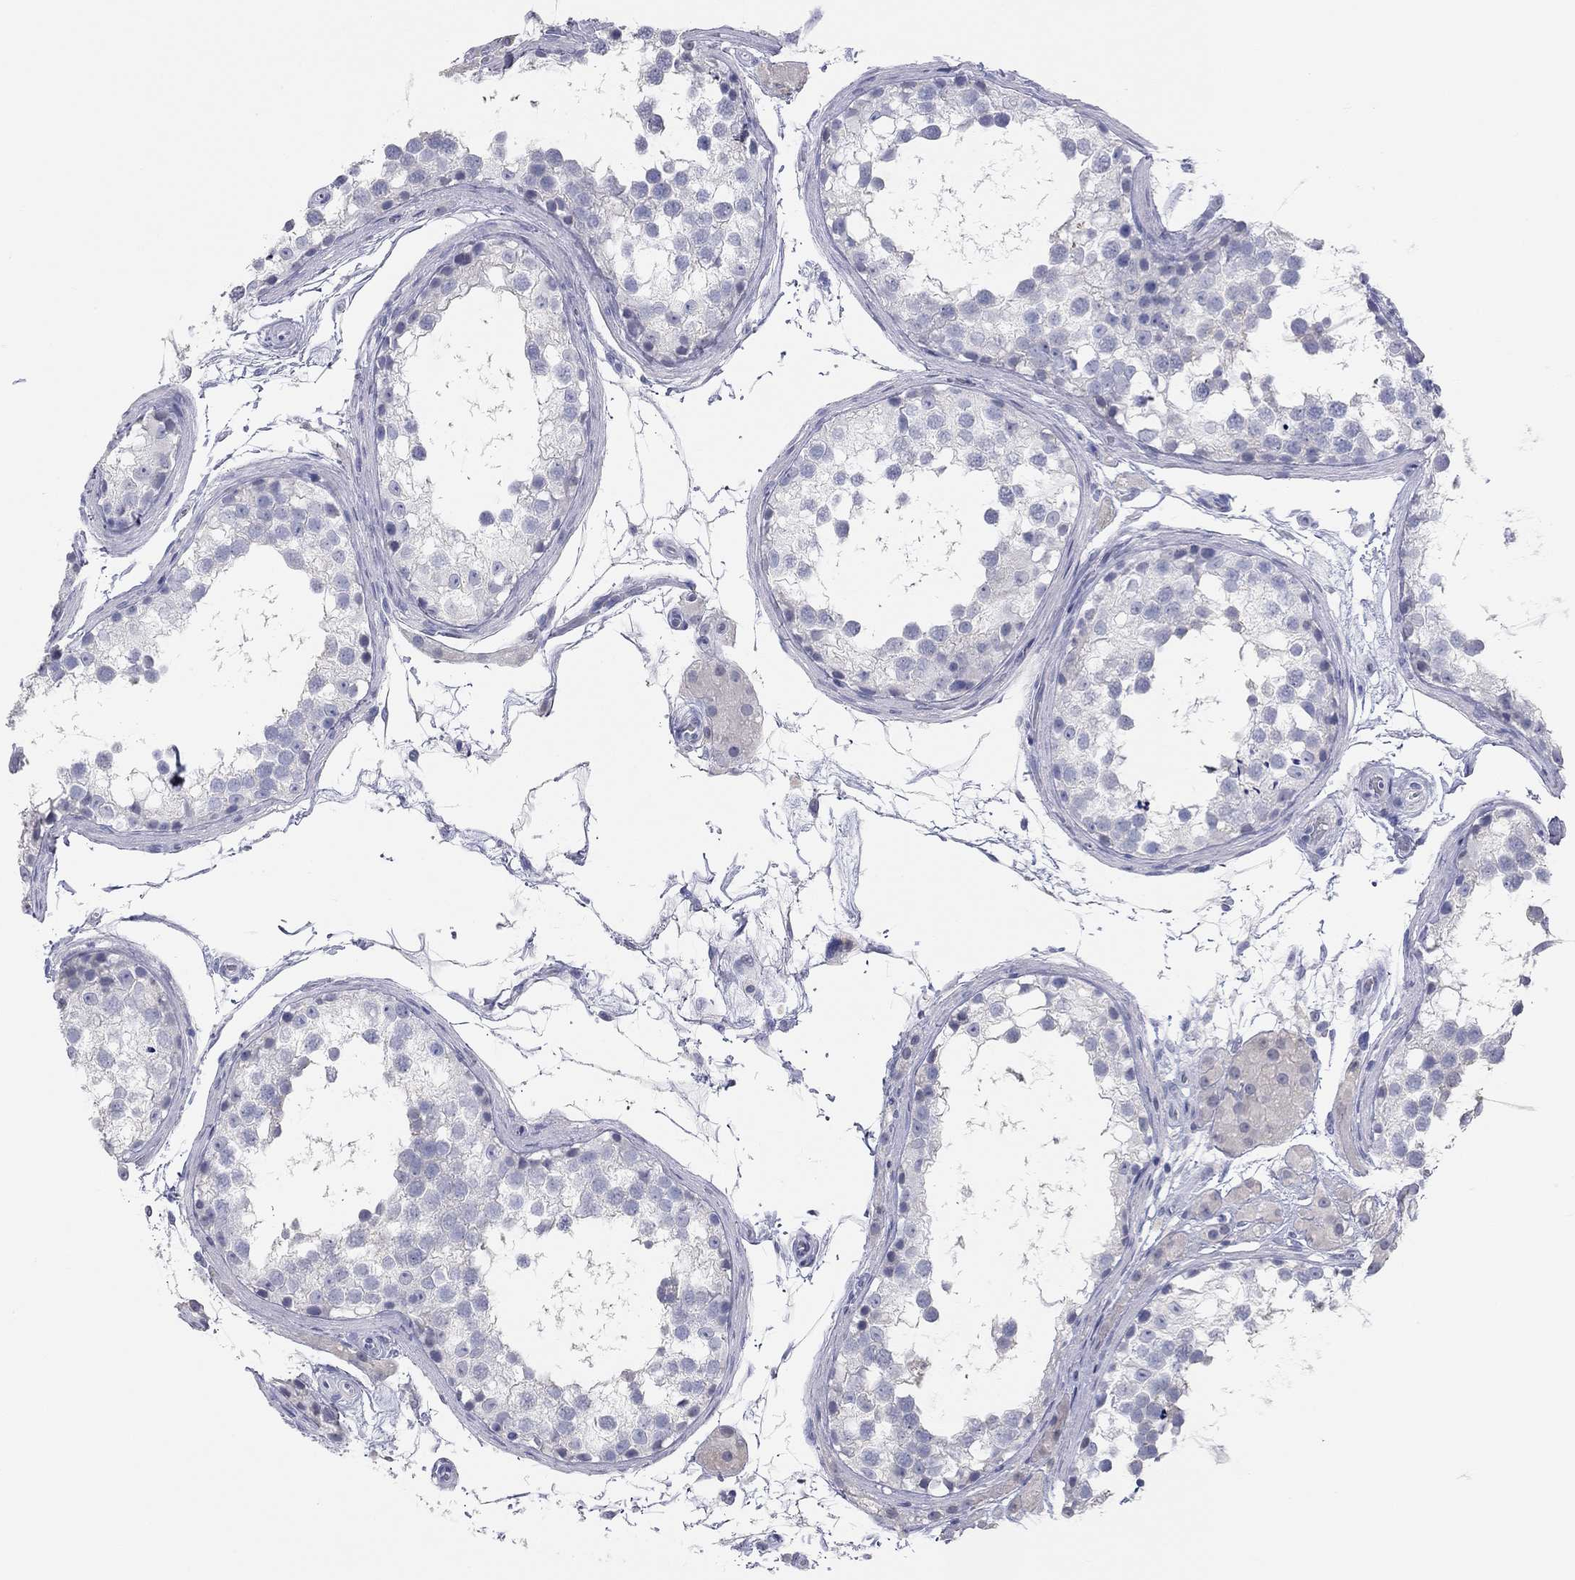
{"staining": {"intensity": "moderate", "quantity": "<25%", "location": "cytoplasmic/membranous"}, "tissue": "testis", "cell_type": "Cells in seminiferous ducts", "image_type": "normal", "snomed": [{"axis": "morphology", "description": "Normal tissue, NOS"}, {"axis": "morphology", "description": "Seminoma, NOS"}, {"axis": "topography", "description": "Testis"}], "caption": "IHC photomicrograph of normal testis stained for a protein (brown), which shows low levels of moderate cytoplasmic/membranous staining in about <25% of cells in seminiferous ducts.", "gene": "AK8", "patient": {"sex": "male", "age": 65}}